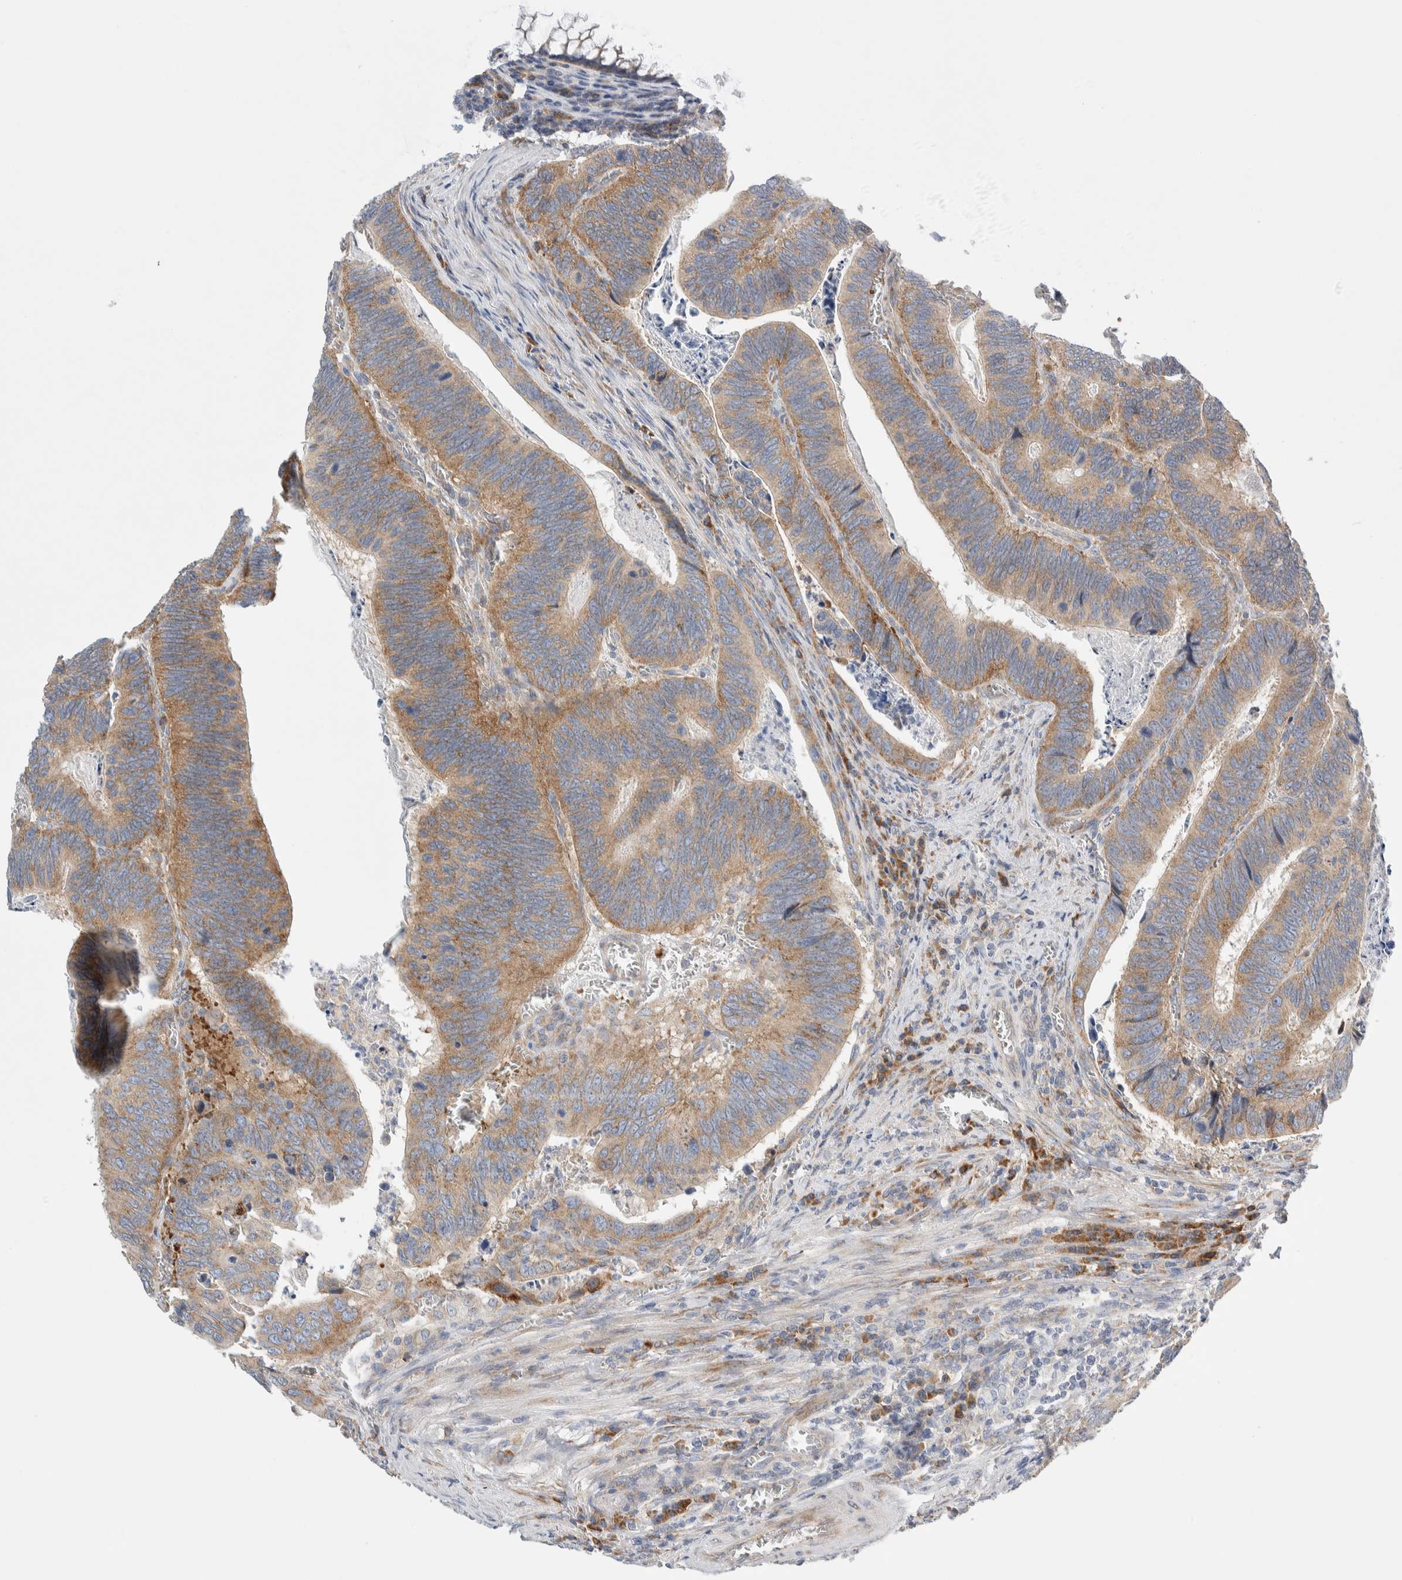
{"staining": {"intensity": "moderate", "quantity": ">75%", "location": "cytoplasmic/membranous"}, "tissue": "colorectal cancer", "cell_type": "Tumor cells", "image_type": "cancer", "snomed": [{"axis": "morphology", "description": "Inflammation, NOS"}, {"axis": "morphology", "description": "Adenocarcinoma, NOS"}, {"axis": "topography", "description": "Colon"}], "caption": "Colorectal adenocarcinoma stained with a brown dye exhibits moderate cytoplasmic/membranous positive staining in about >75% of tumor cells.", "gene": "RACK1", "patient": {"sex": "male", "age": 72}}